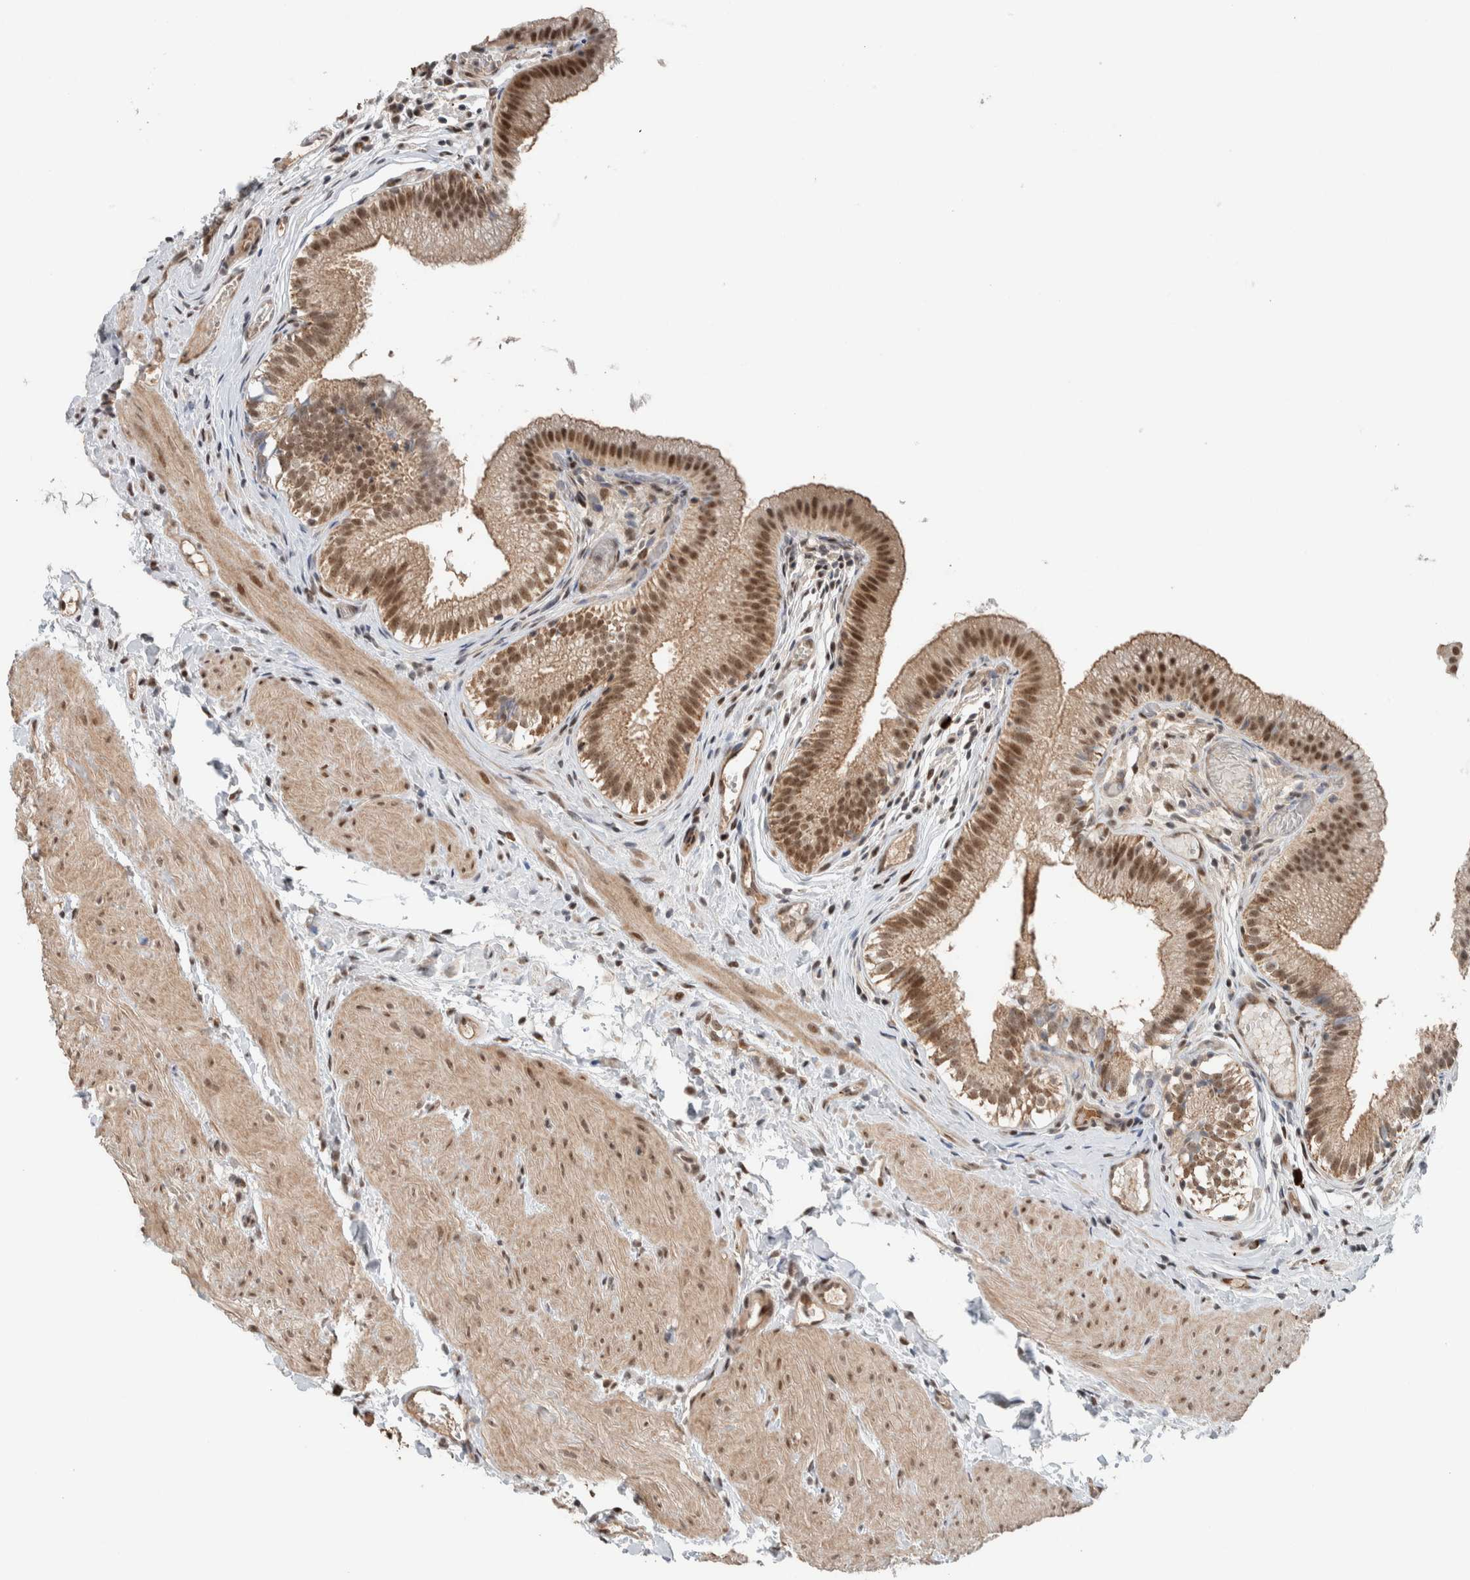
{"staining": {"intensity": "strong", "quantity": ">75%", "location": "cytoplasmic/membranous,nuclear"}, "tissue": "gallbladder", "cell_type": "Glandular cells", "image_type": "normal", "snomed": [{"axis": "morphology", "description": "Normal tissue, NOS"}, {"axis": "topography", "description": "Gallbladder"}], "caption": "Gallbladder stained for a protein (brown) exhibits strong cytoplasmic/membranous,nuclear positive staining in approximately >75% of glandular cells.", "gene": "ZFP91", "patient": {"sex": "female", "age": 26}}